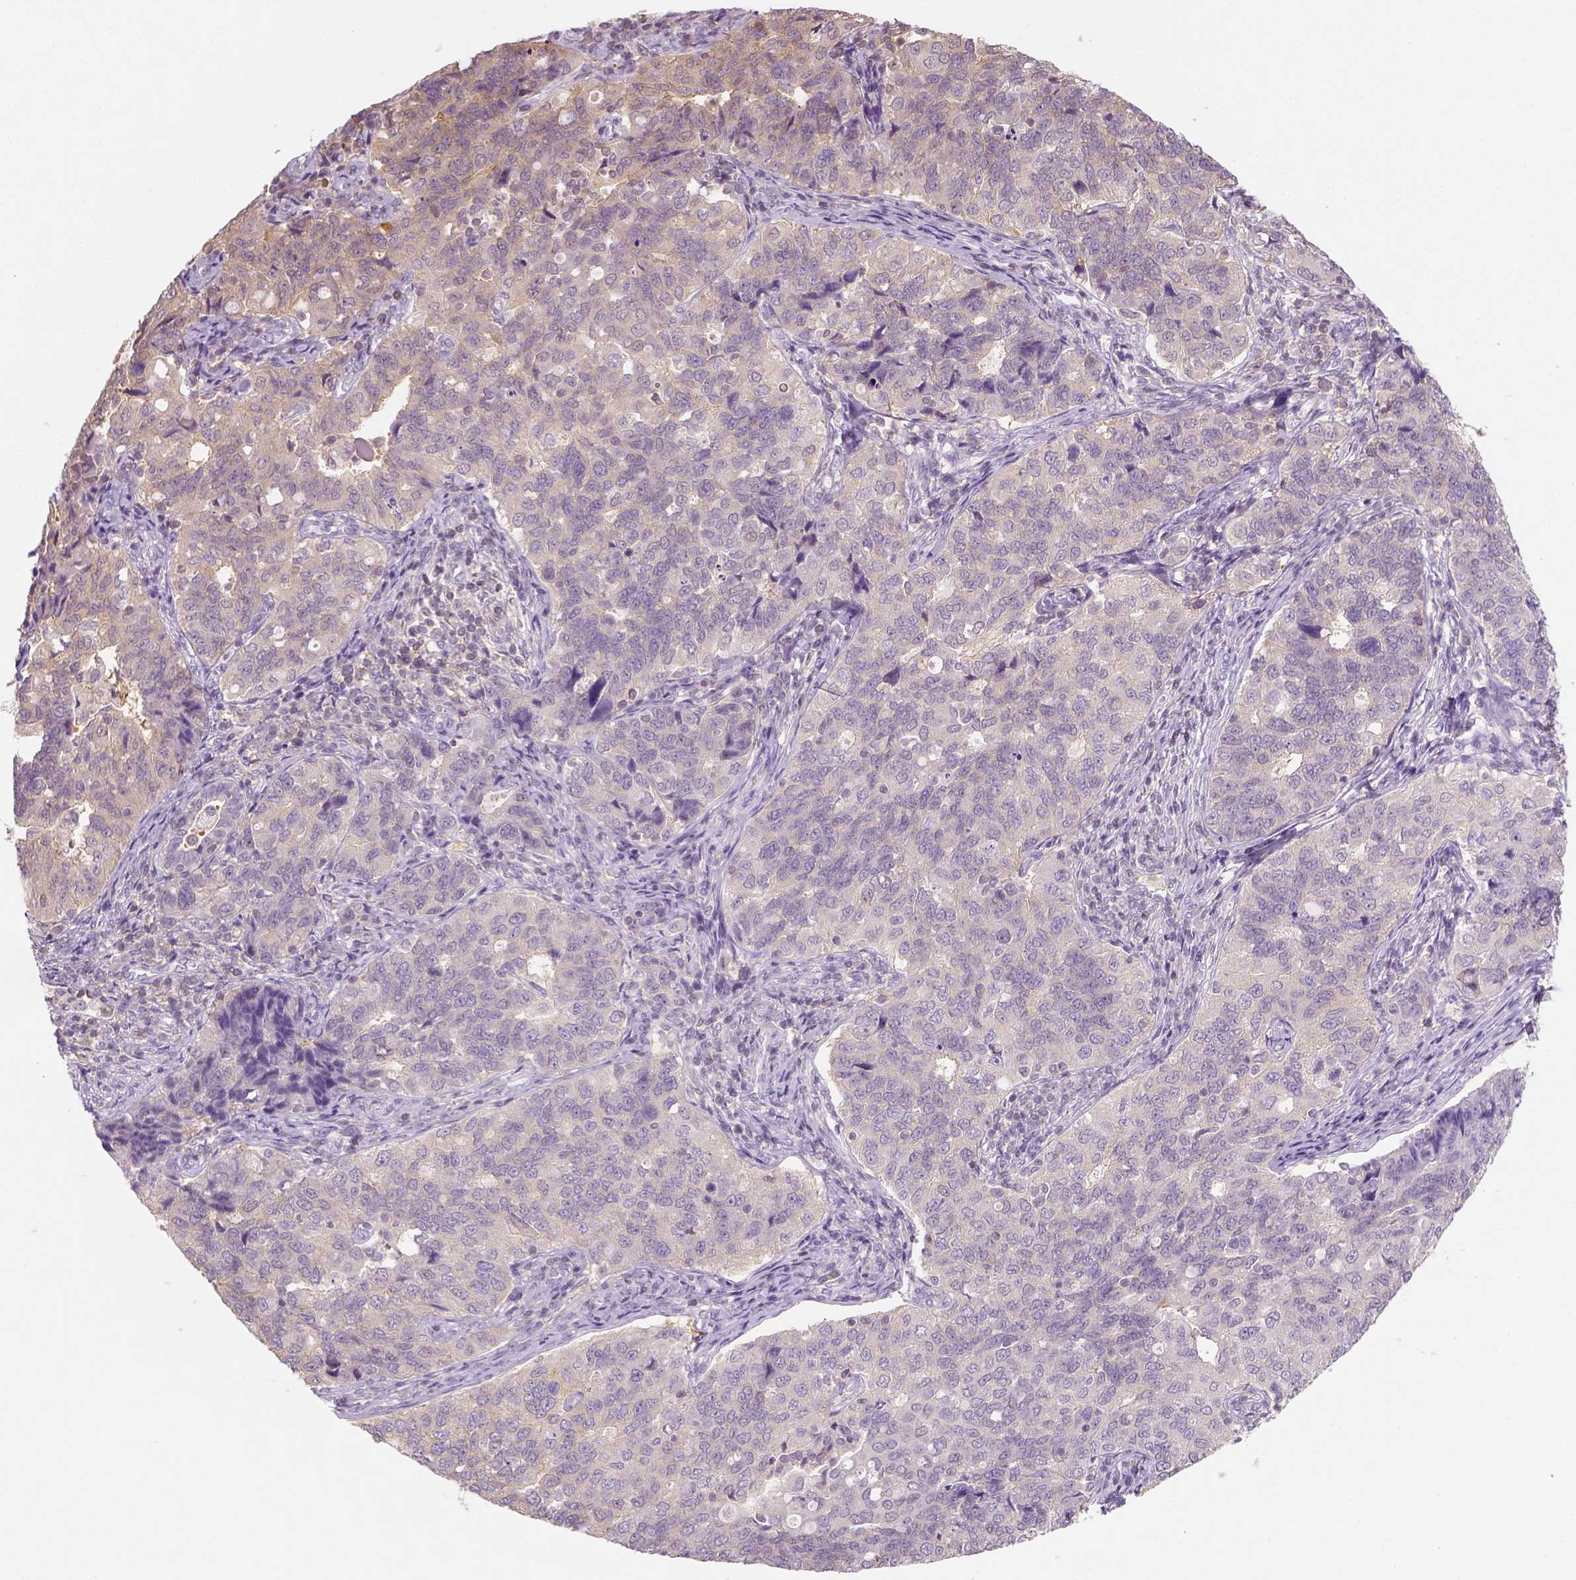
{"staining": {"intensity": "negative", "quantity": "none", "location": "none"}, "tissue": "endometrial cancer", "cell_type": "Tumor cells", "image_type": "cancer", "snomed": [{"axis": "morphology", "description": "Adenocarcinoma, NOS"}, {"axis": "topography", "description": "Endometrium"}], "caption": "Immunohistochemistry histopathology image of human endometrial cancer (adenocarcinoma) stained for a protein (brown), which displays no expression in tumor cells. (Immunohistochemistry (ihc), brightfield microscopy, high magnification).", "gene": "EPHB1", "patient": {"sex": "female", "age": 43}}